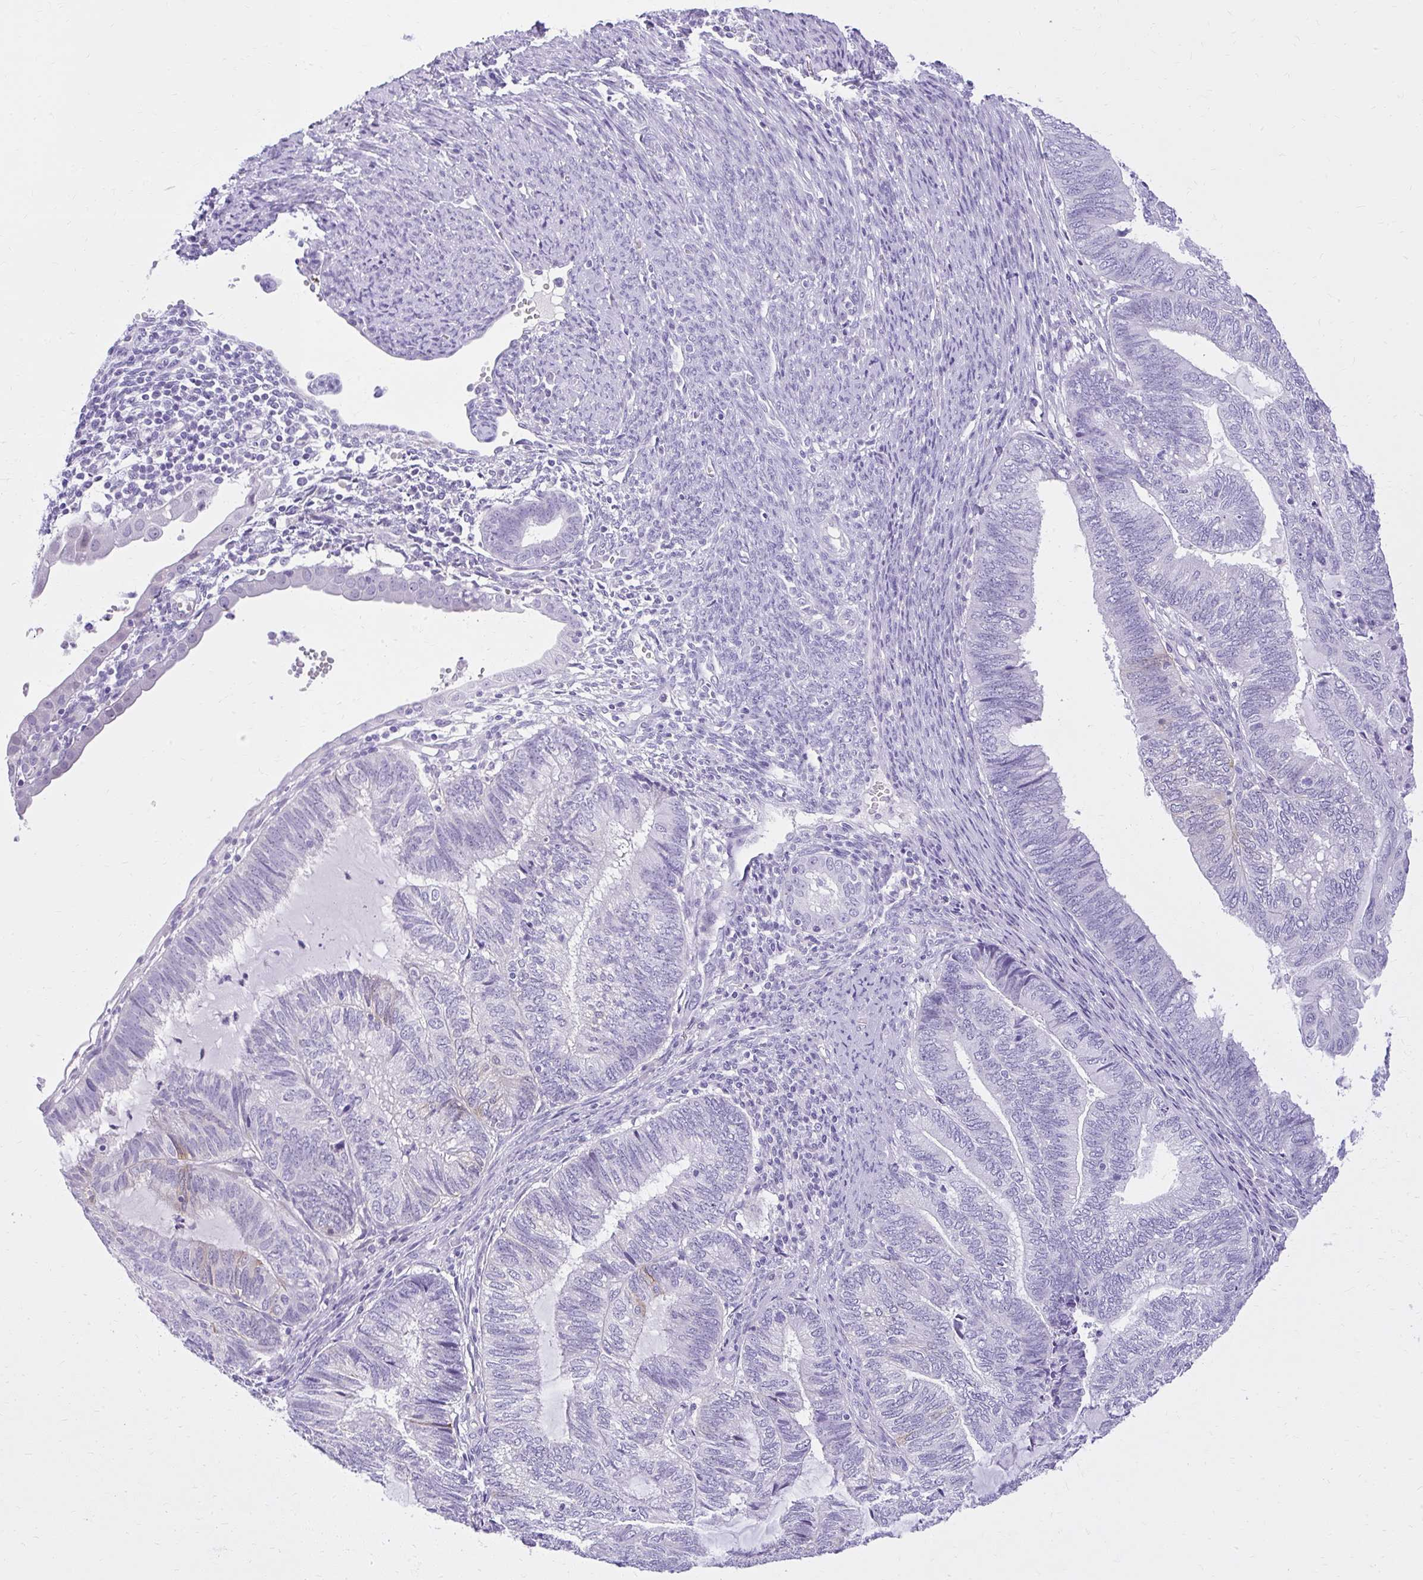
{"staining": {"intensity": "negative", "quantity": "none", "location": "none"}, "tissue": "endometrial cancer", "cell_type": "Tumor cells", "image_type": "cancer", "snomed": [{"axis": "morphology", "description": "Adenocarcinoma, NOS"}, {"axis": "topography", "description": "Uterus"}, {"axis": "topography", "description": "Endometrium"}], "caption": "This is an immunohistochemistry (IHC) photomicrograph of human endometrial adenocarcinoma. There is no staining in tumor cells.", "gene": "PRAP1", "patient": {"sex": "female", "age": 70}}